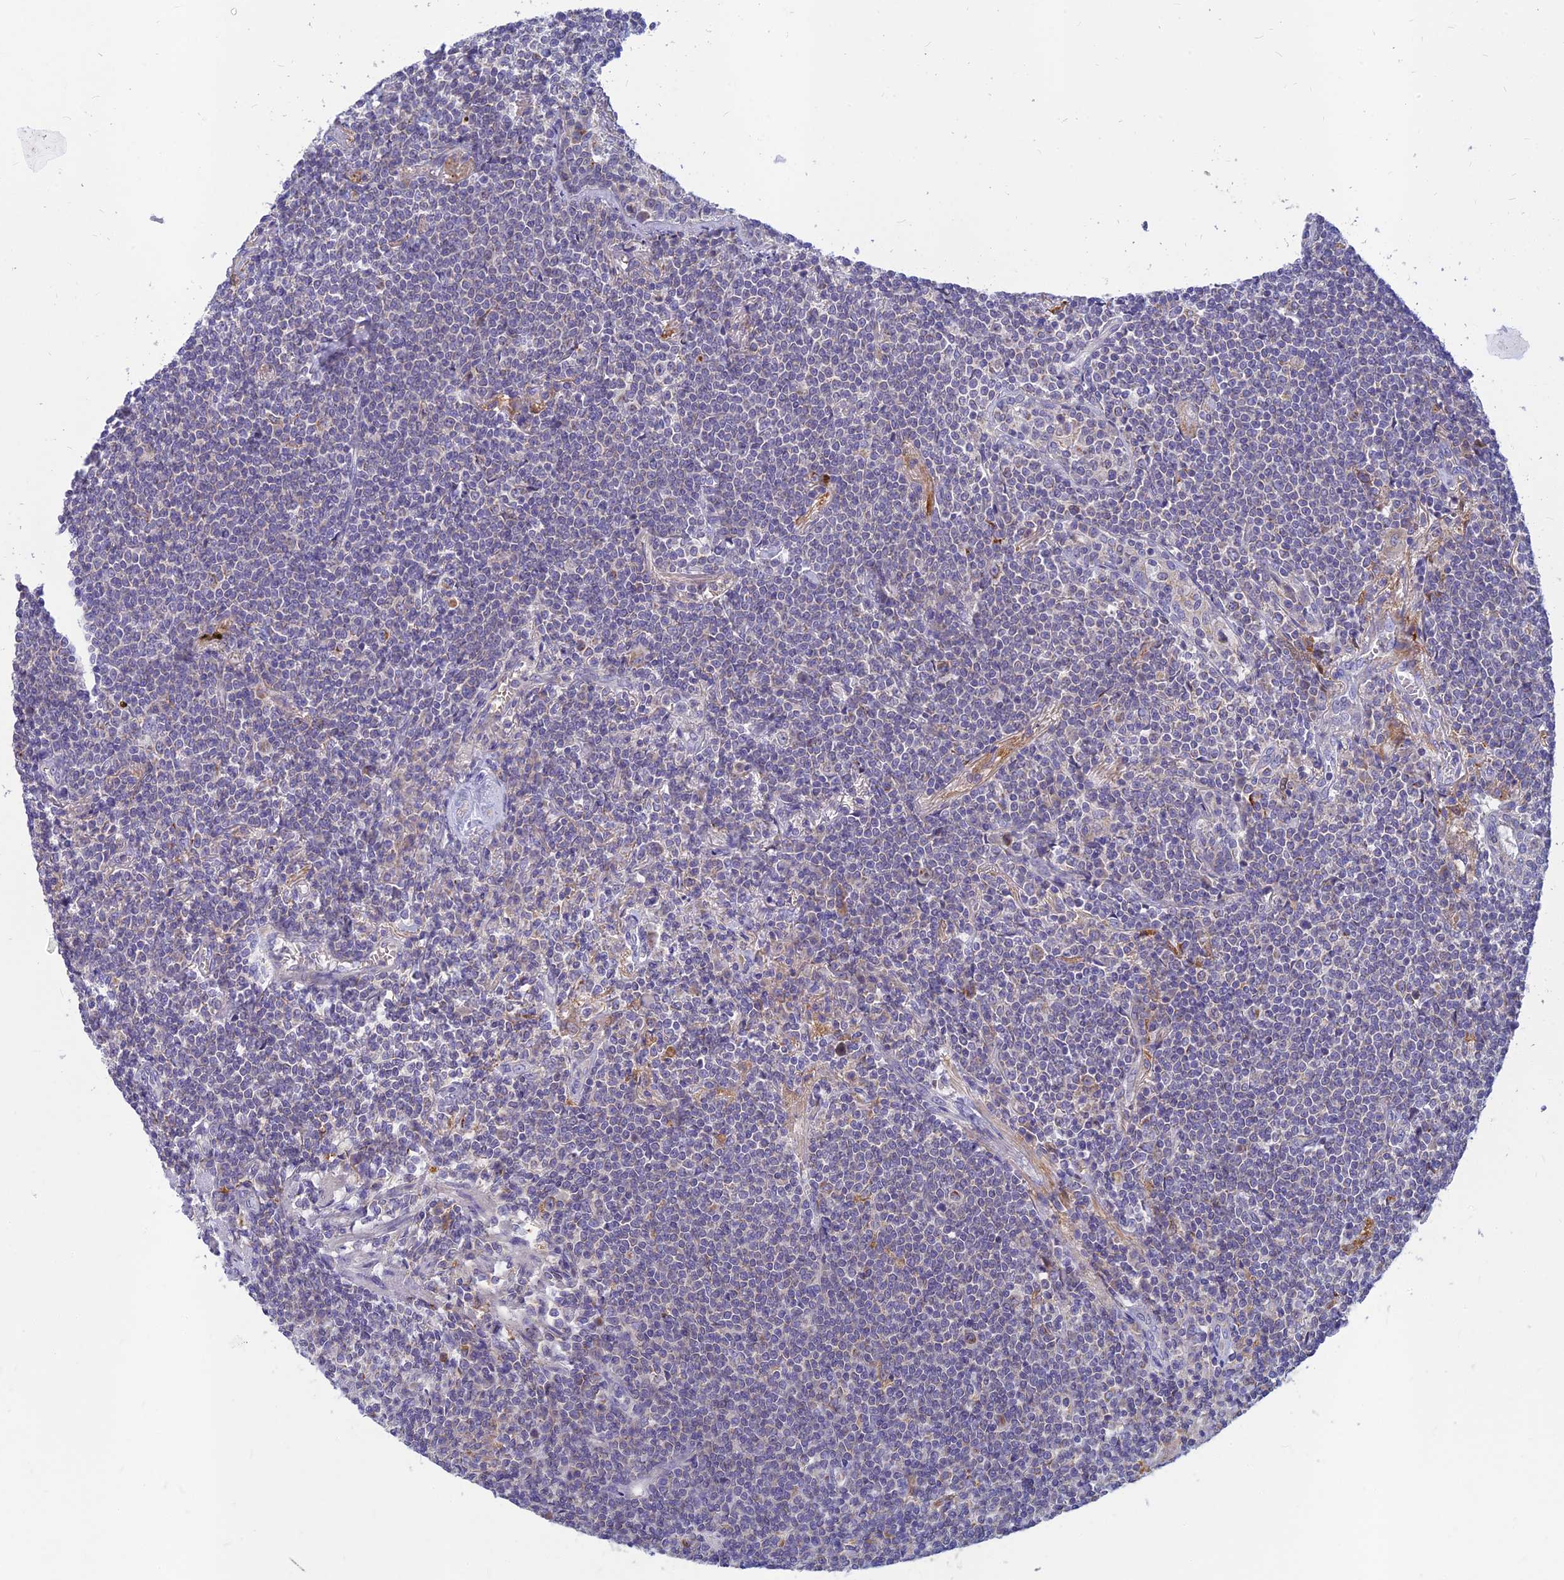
{"staining": {"intensity": "negative", "quantity": "none", "location": "none"}, "tissue": "lymphoma", "cell_type": "Tumor cells", "image_type": "cancer", "snomed": [{"axis": "morphology", "description": "Malignant lymphoma, non-Hodgkin's type, Low grade"}, {"axis": "topography", "description": "Lung"}], "caption": "This is an immunohistochemistry histopathology image of human lymphoma. There is no staining in tumor cells.", "gene": "CACNA1B", "patient": {"sex": "female", "age": 71}}